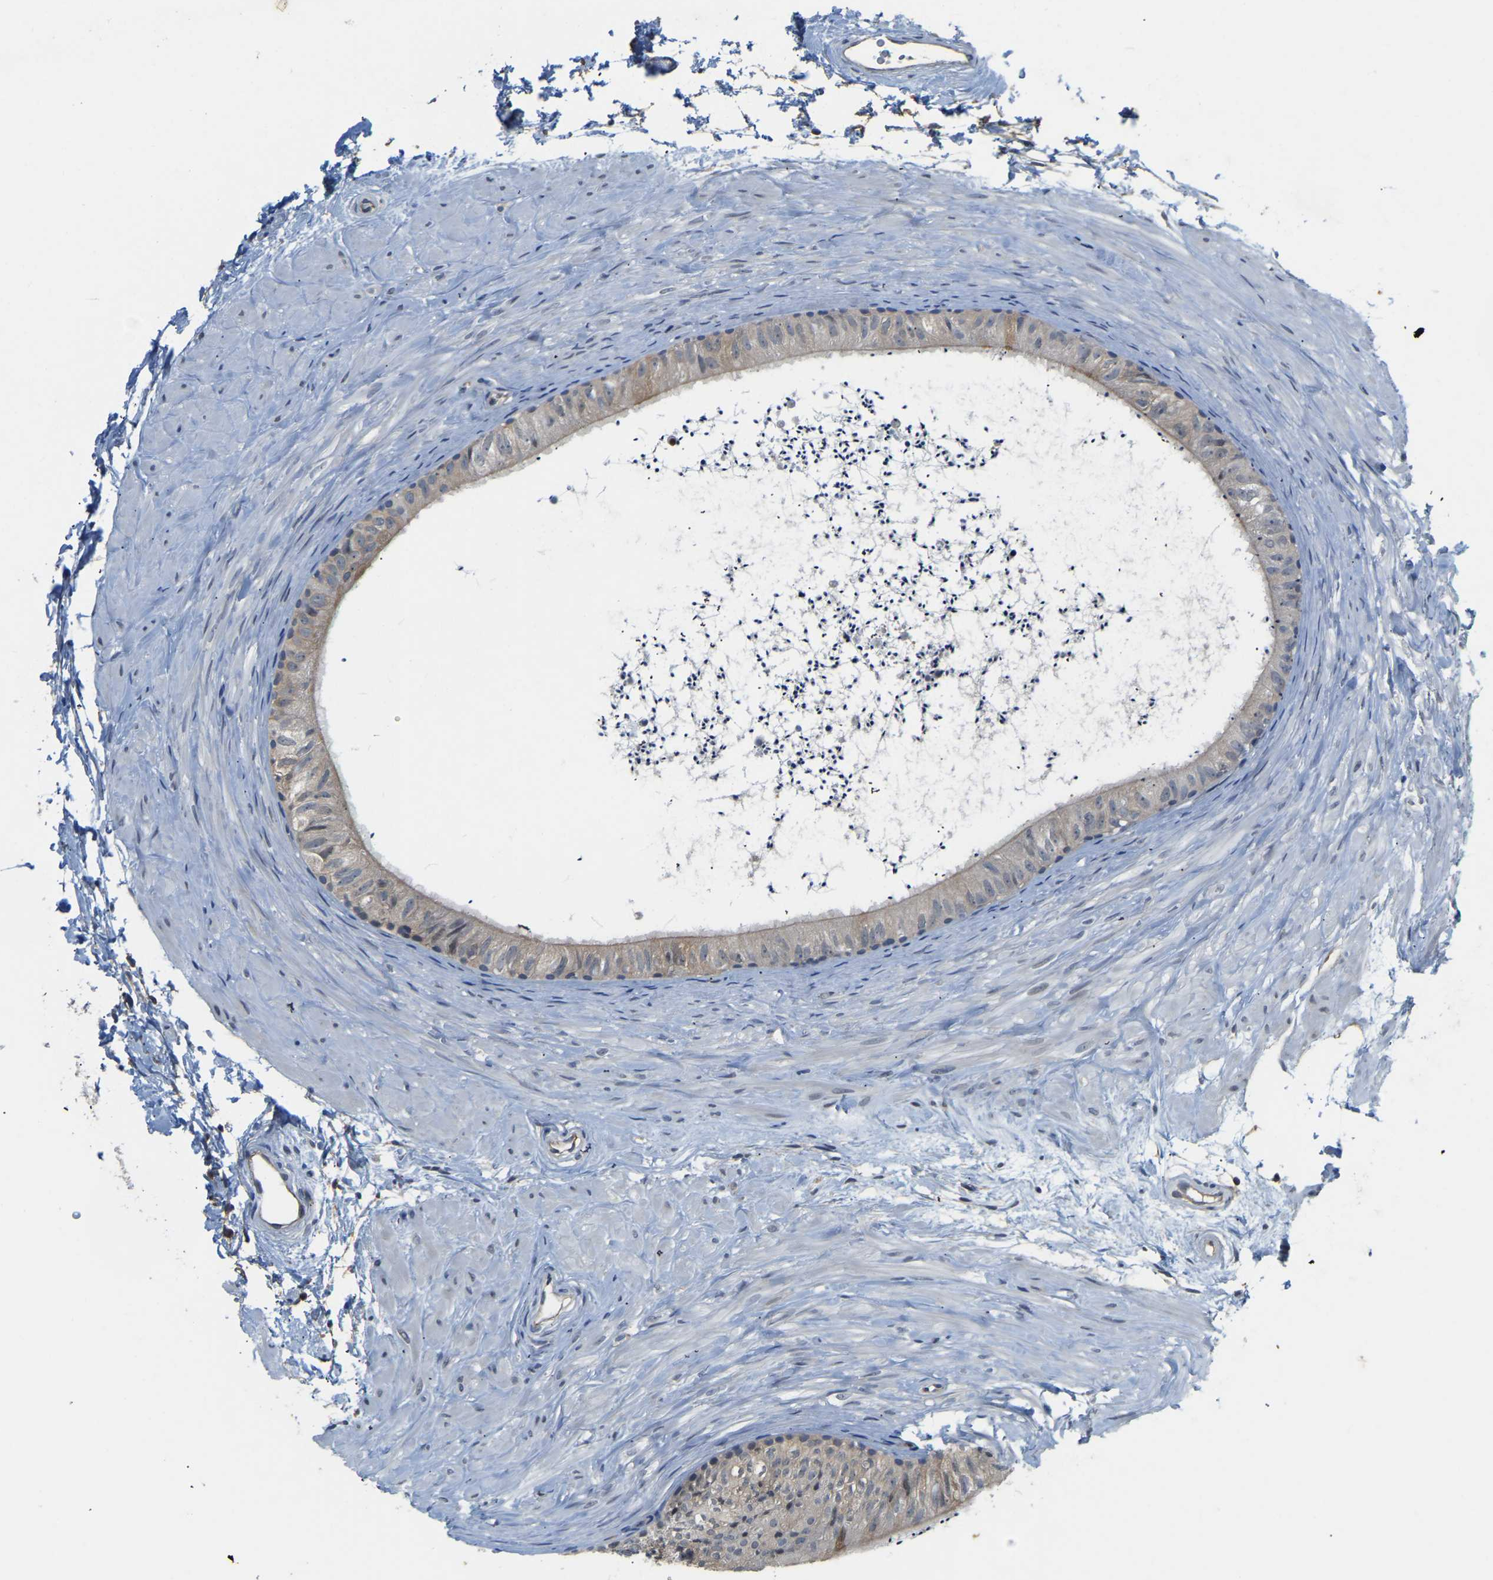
{"staining": {"intensity": "moderate", "quantity": ">75%", "location": "cytoplasmic/membranous"}, "tissue": "epididymis", "cell_type": "Glandular cells", "image_type": "normal", "snomed": [{"axis": "morphology", "description": "Normal tissue, NOS"}, {"axis": "topography", "description": "Epididymis"}], "caption": "Immunohistochemistry (IHC) micrograph of benign epididymis stained for a protein (brown), which shows medium levels of moderate cytoplasmic/membranous staining in approximately >75% of glandular cells.", "gene": "AHNAK", "patient": {"sex": "male", "age": 56}}